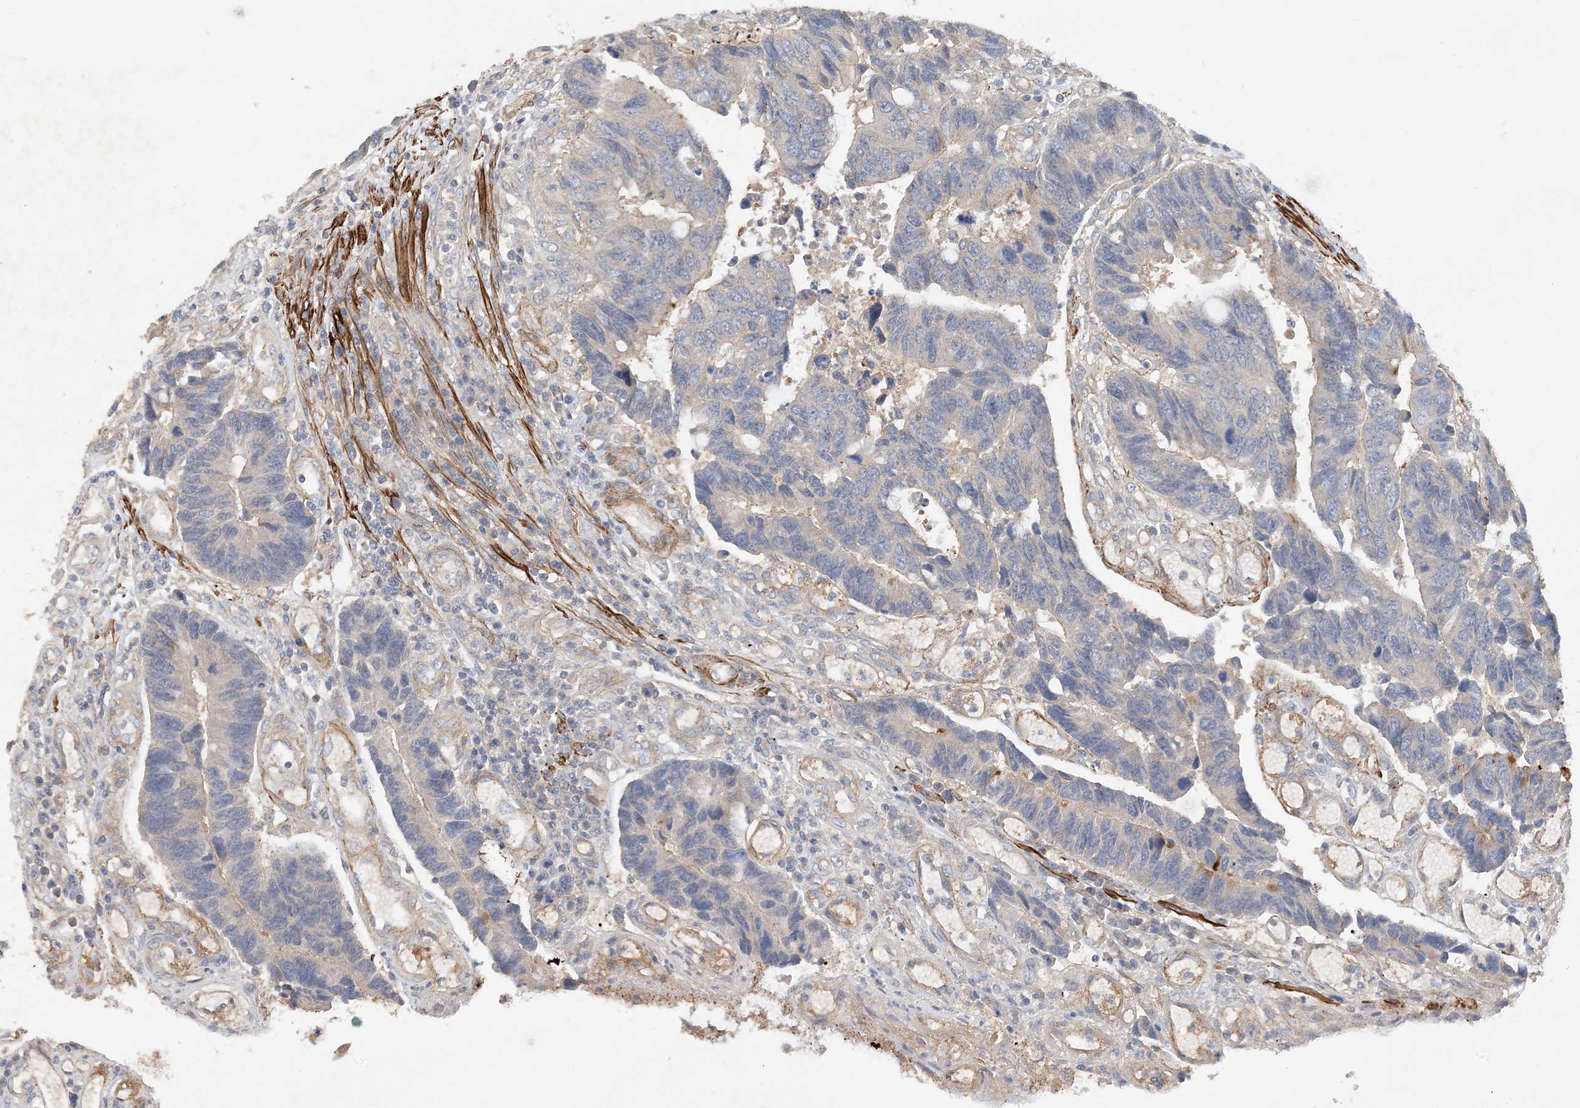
{"staining": {"intensity": "moderate", "quantity": "<25%", "location": "cytoplasmic/membranous"}, "tissue": "colorectal cancer", "cell_type": "Tumor cells", "image_type": "cancer", "snomed": [{"axis": "morphology", "description": "Adenocarcinoma, NOS"}, {"axis": "topography", "description": "Rectum"}], "caption": "An image of colorectal cancer (adenocarcinoma) stained for a protein demonstrates moderate cytoplasmic/membranous brown staining in tumor cells.", "gene": "KIFBP", "patient": {"sex": "male", "age": 84}}